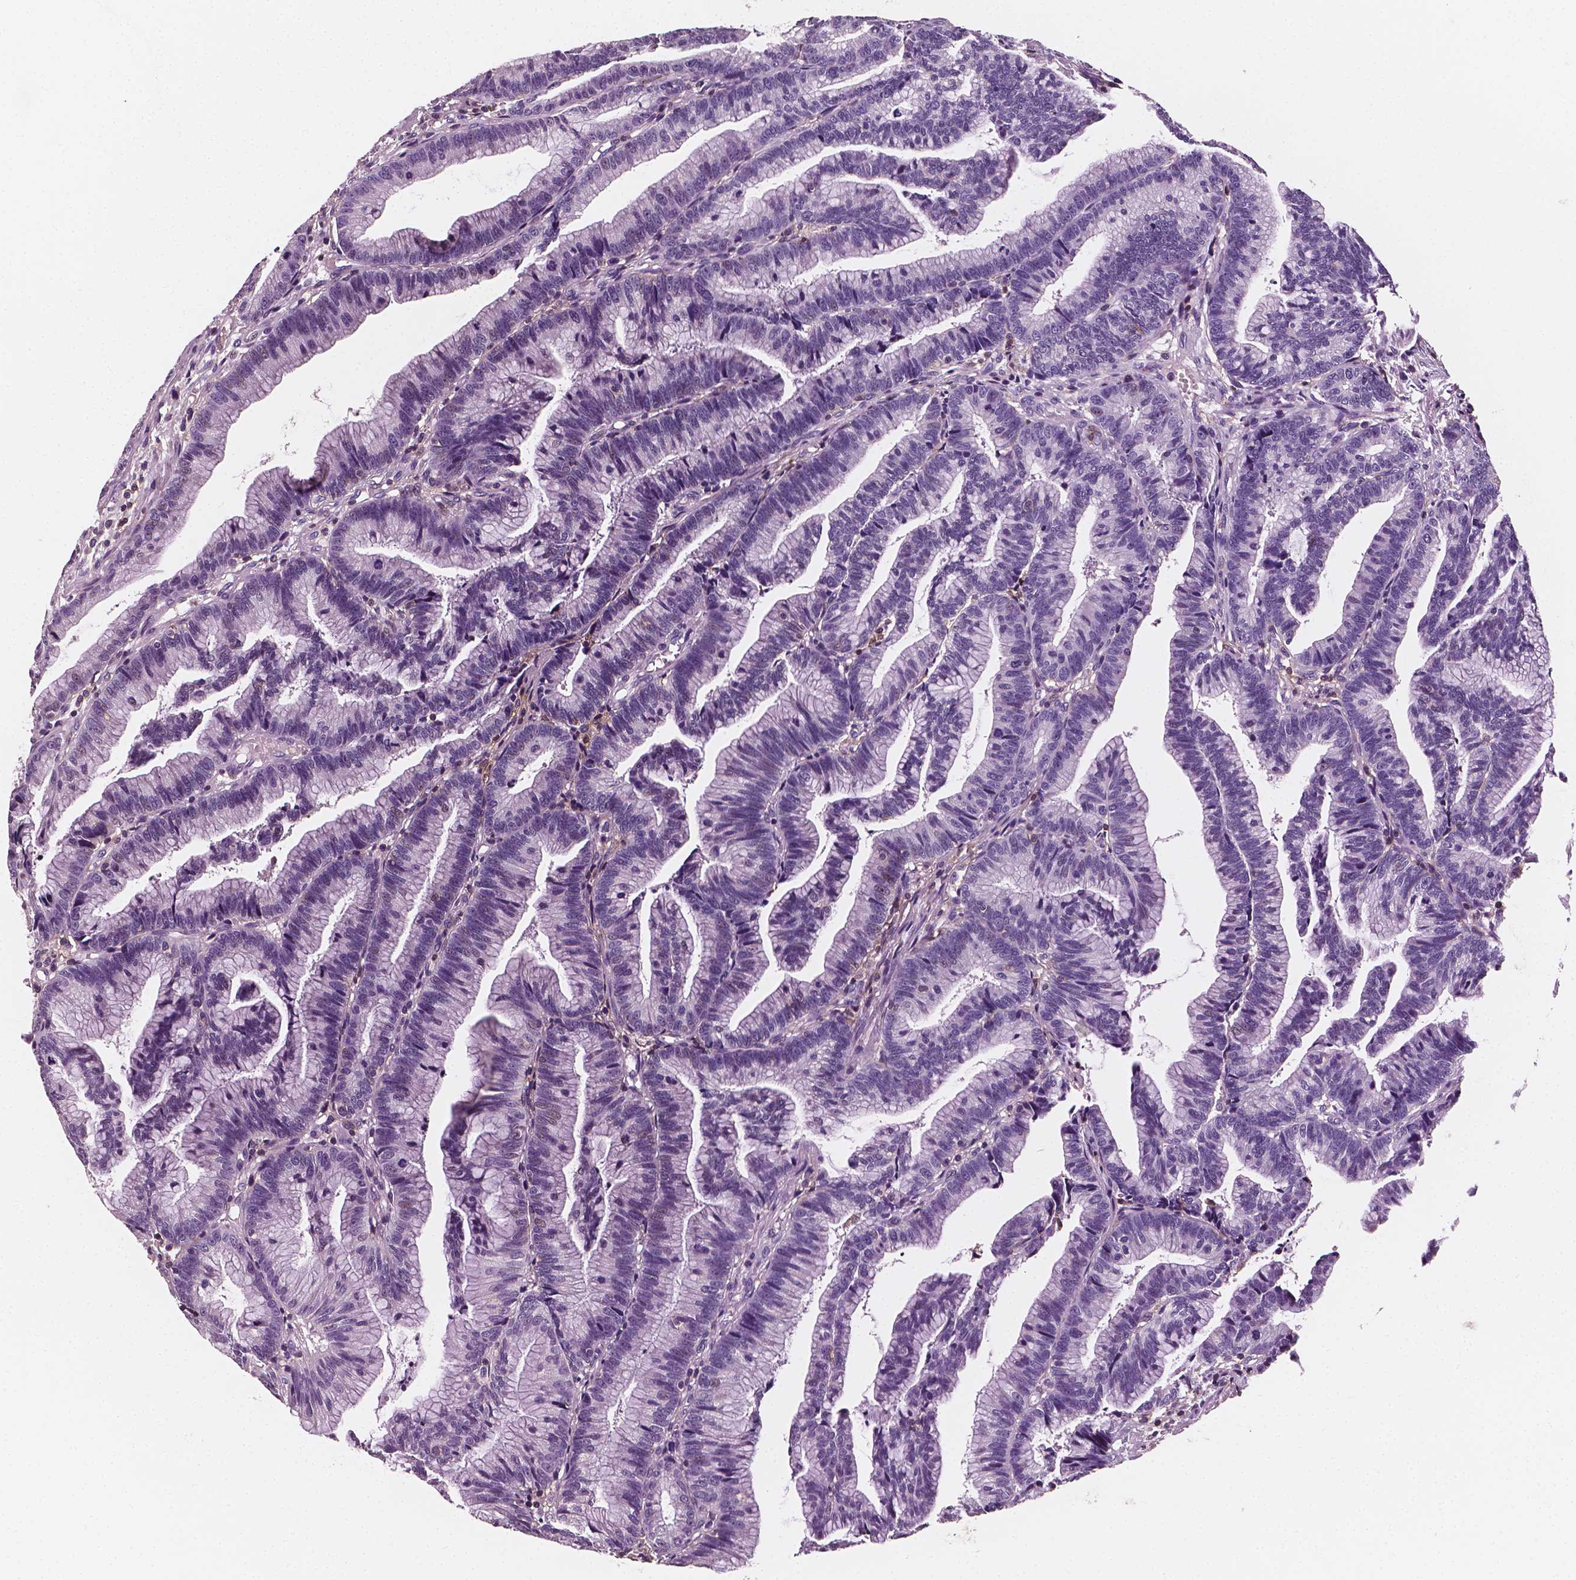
{"staining": {"intensity": "negative", "quantity": "none", "location": "none"}, "tissue": "colorectal cancer", "cell_type": "Tumor cells", "image_type": "cancer", "snomed": [{"axis": "morphology", "description": "Adenocarcinoma, NOS"}, {"axis": "topography", "description": "Colon"}], "caption": "High magnification brightfield microscopy of colorectal adenocarcinoma stained with DAB (brown) and counterstained with hematoxylin (blue): tumor cells show no significant positivity.", "gene": "PTPRC", "patient": {"sex": "female", "age": 78}}